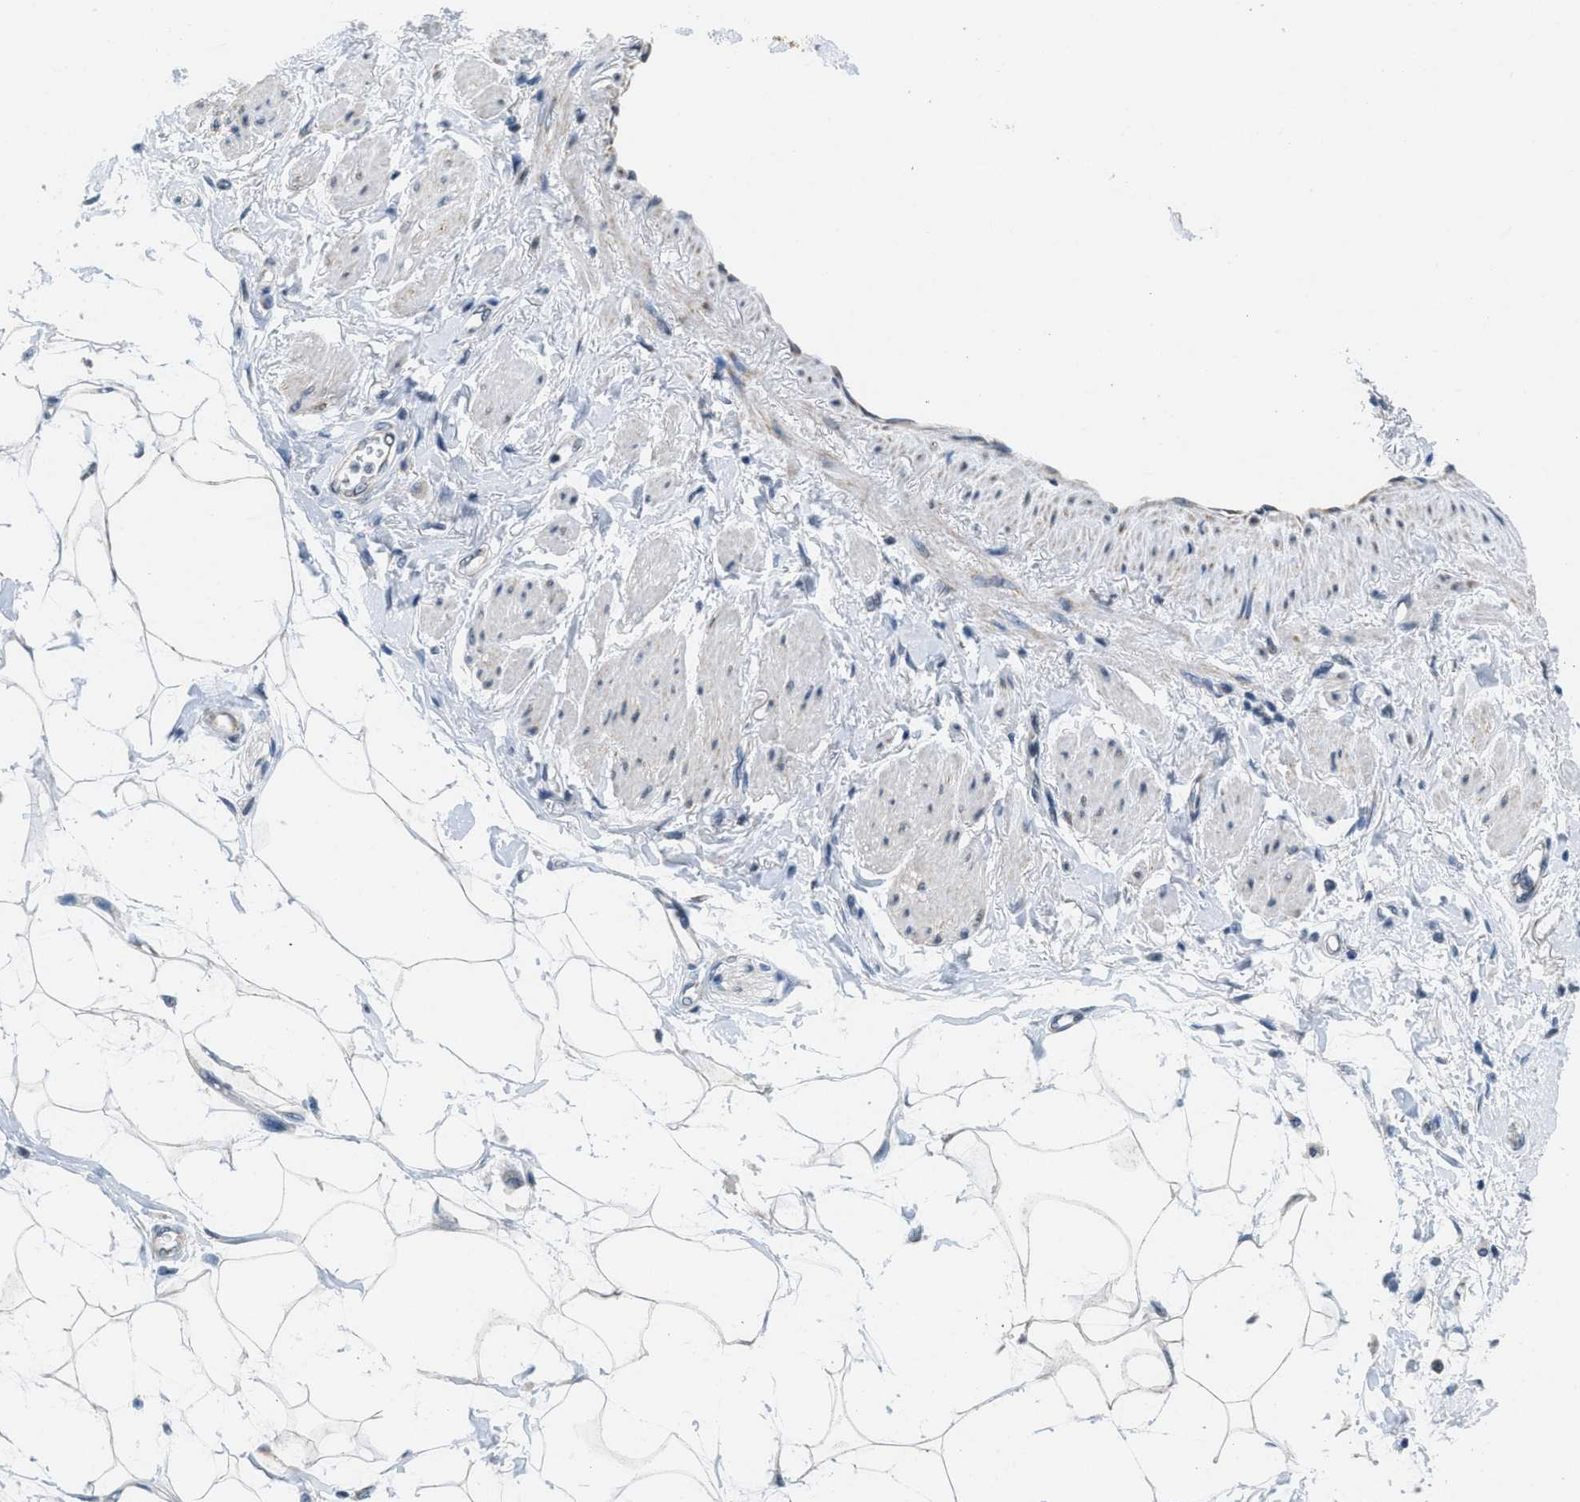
{"staining": {"intensity": "negative", "quantity": "none", "location": "none"}, "tissue": "adipose tissue", "cell_type": "Adipocytes", "image_type": "normal", "snomed": [{"axis": "morphology", "description": "Normal tissue, NOS"}, {"axis": "morphology", "description": "Adenocarcinoma, NOS"}, {"axis": "topography", "description": "Duodenum"}, {"axis": "topography", "description": "Peripheral nerve tissue"}], "caption": "This micrograph is of unremarkable adipose tissue stained with immunohistochemistry to label a protein in brown with the nuclei are counter-stained blue. There is no positivity in adipocytes. (DAB immunohistochemistry (IHC) with hematoxylin counter stain).", "gene": "TOMM70", "patient": {"sex": "female", "age": 60}}